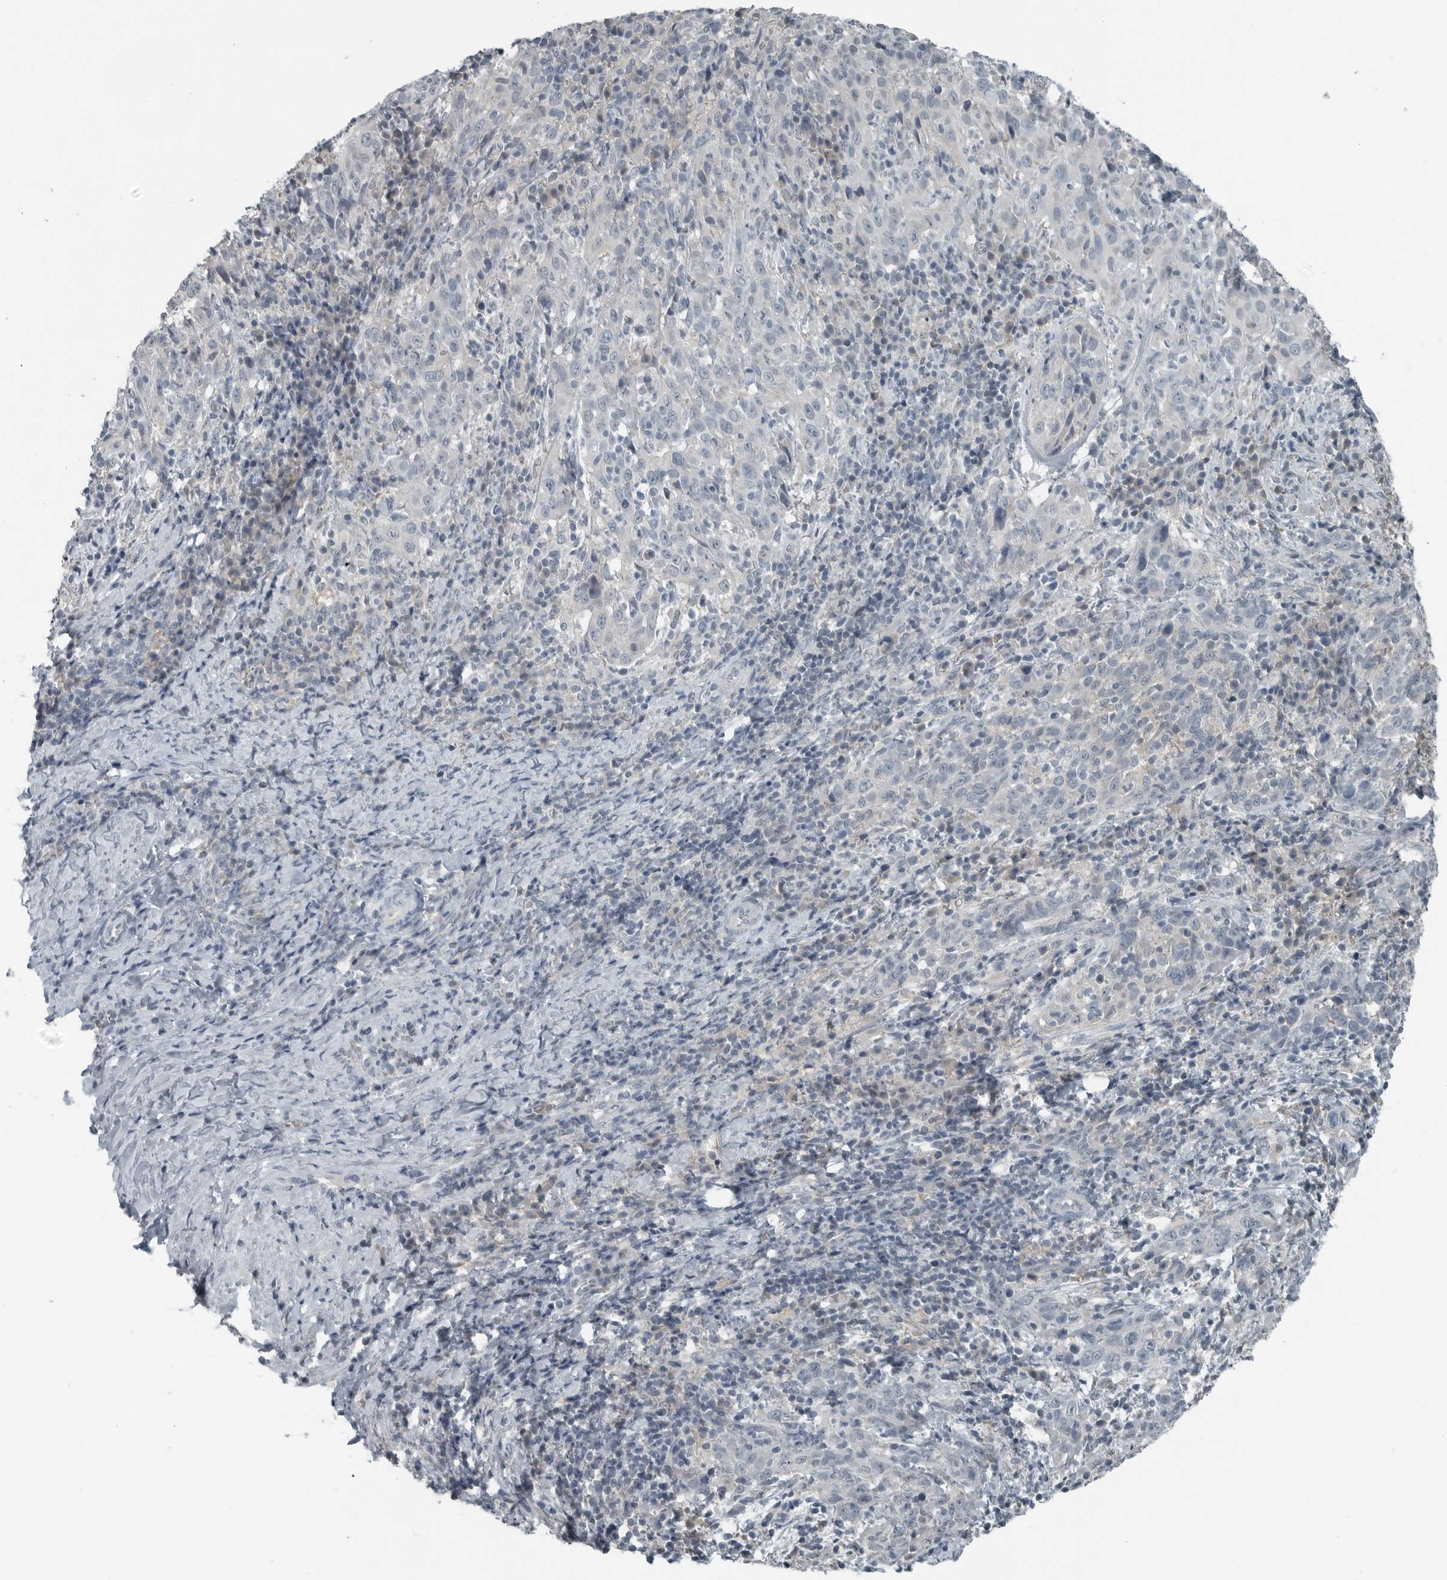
{"staining": {"intensity": "negative", "quantity": "none", "location": "none"}, "tissue": "cervical cancer", "cell_type": "Tumor cells", "image_type": "cancer", "snomed": [{"axis": "morphology", "description": "Squamous cell carcinoma, NOS"}, {"axis": "topography", "description": "Cervix"}], "caption": "Tumor cells are negative for protein expression in human squamous cell carcinoma (cervical). (DAB (3,3'-diaminobenzidine) immunohistochemistry (IHC) with hematoxylin counter stain).", "gene": "KYAT1", "patient": {"sex": "female", "age": 46}}